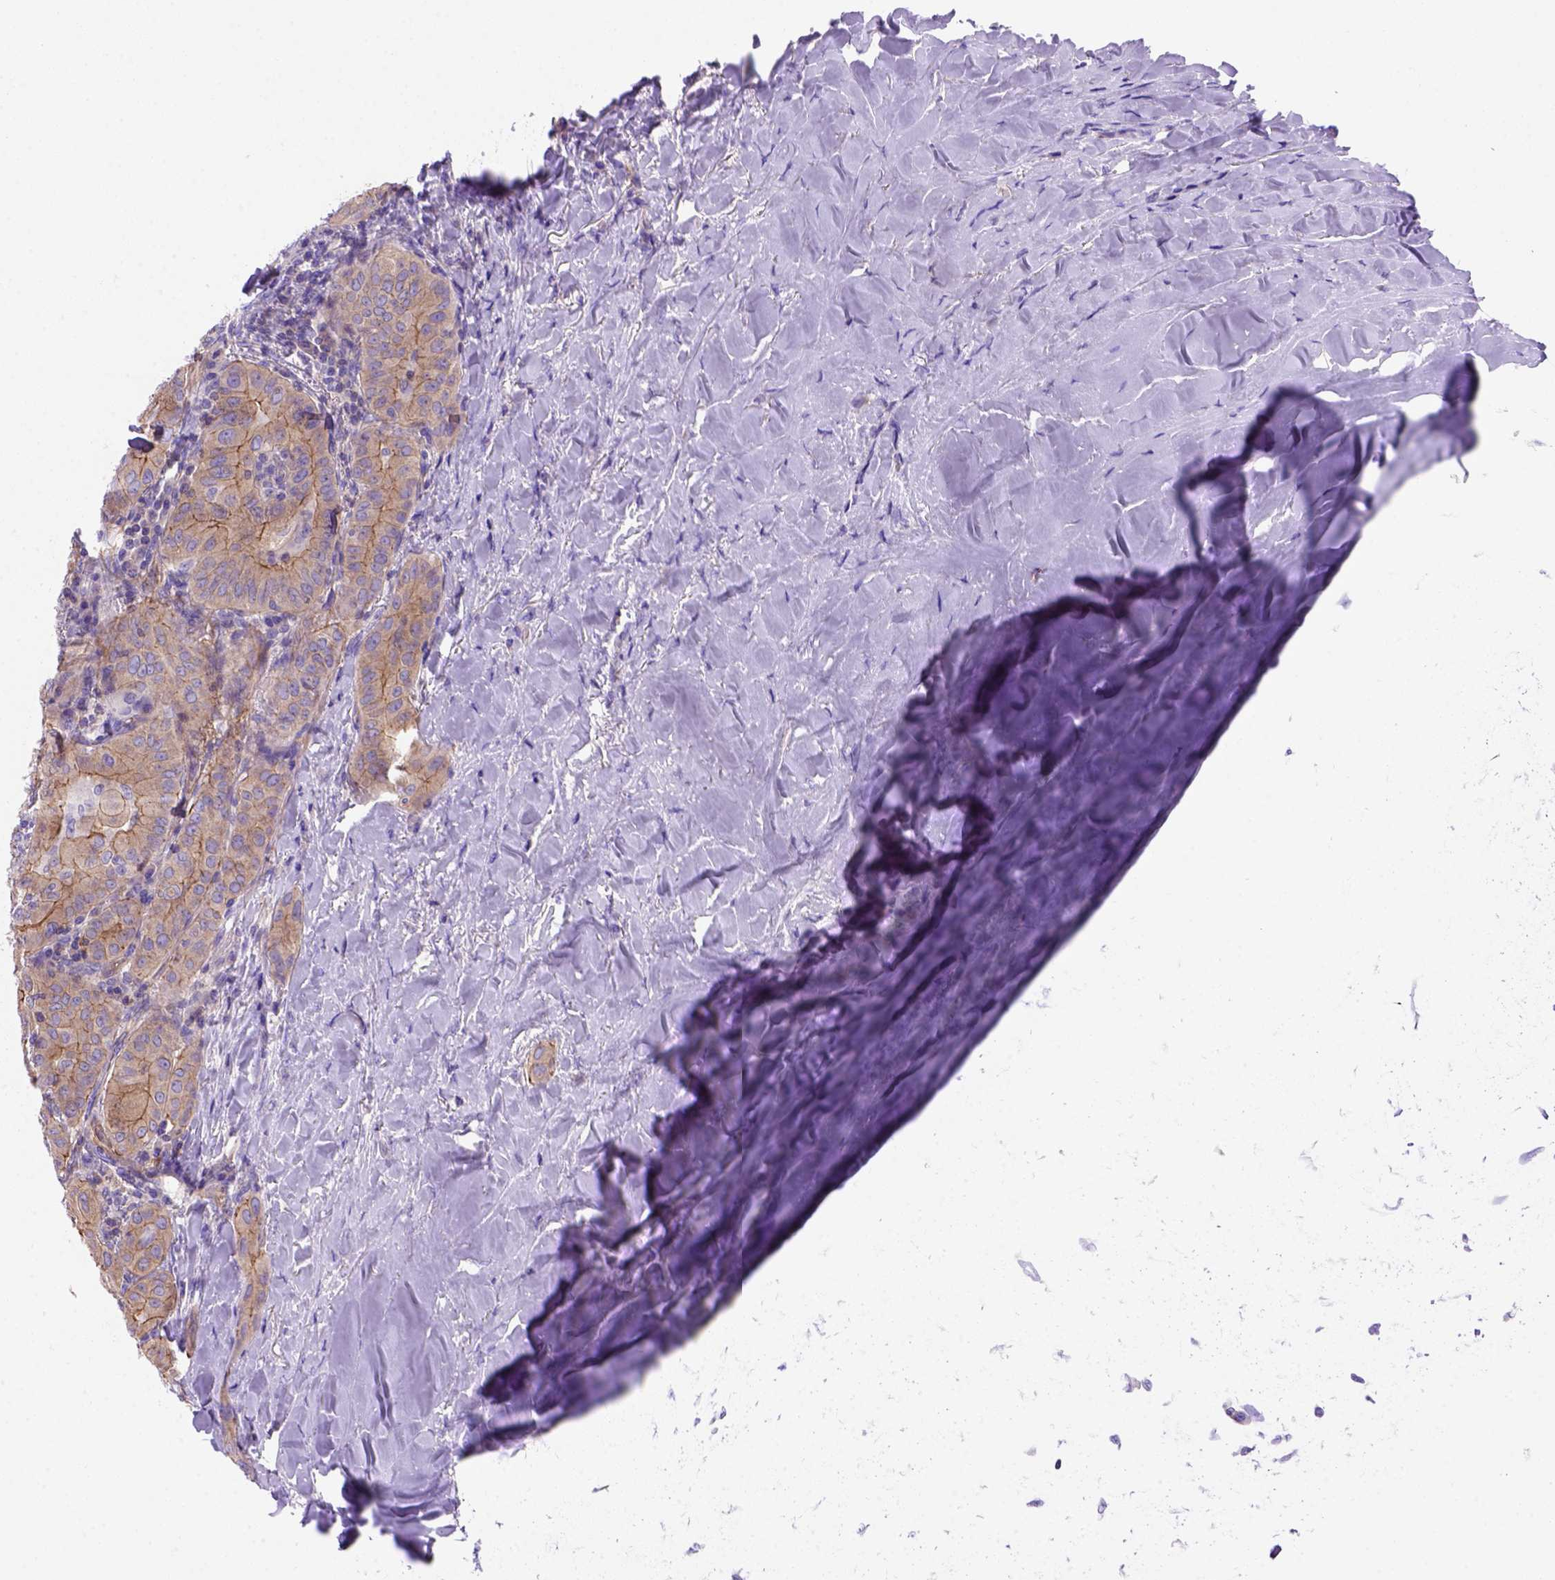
{"staining": {"intensity": "moderate", "quantity": ">75%", "location": "cytoplasmic/membranous"}, "tissue": "thyroid cancer", "cell_type": "Tumor cells", "image_type": "cancer", "snomed": [{"axis": "morphology", "description": "Papillary adenocarcinoma, NOS"}, {"axis": "topography", "description": "Thyroid gland"}], "caption": "The photomicrograph demonstrates staining of papillary adenocarcinoma (thyroid), revealing moderate cytoplasmic/membranous protein positivity (brown color) within tumor cells. (brown staining indicates protein expression, while blue staining denotes nuclei).", "gene": "PEX12", "patient": {"sex": "female", "age": 37}}